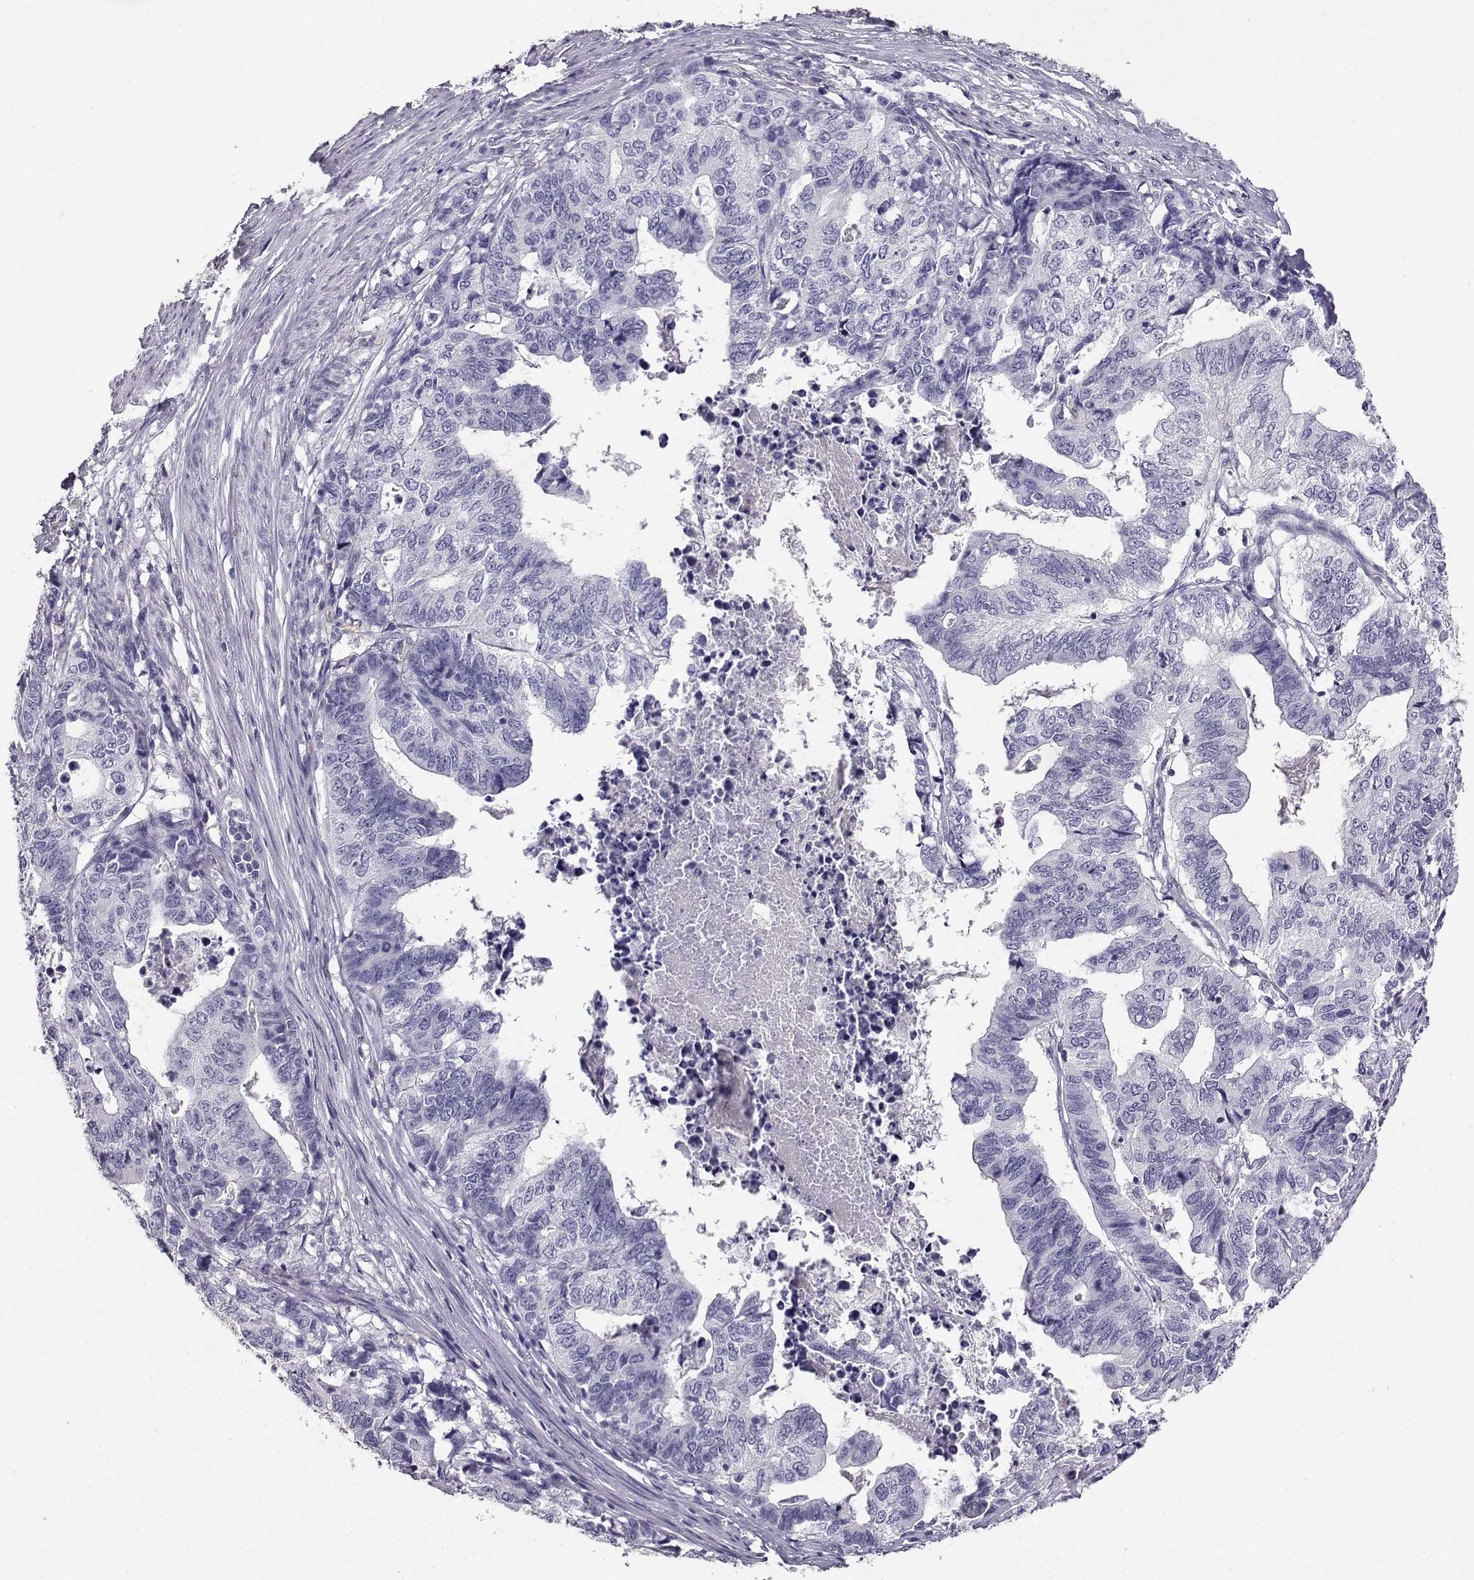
{"staining": {"intensity": "negative", "quantity": "none", "location": "none"}, "tissue": "stomach cancer", "cell_type": "Tumor cells", "image_type": "cancer", "snomed": [{"axis": "morphology", "description": "Adenocarcinoma, NOS"}, {"axis": "topography", "description": "Stomach, upper"}], "caption": "There is no significant positivity in tumor cells of stomach cancer (adenocarcinoma). Brightfield microscopy of immunohistochemistry (IHC) stained with DAB (brown) and hematoxylin (blue), captured at high magnification.", "gene": "AKR1B1", "patient": {"sex": "female", "age": 67}}